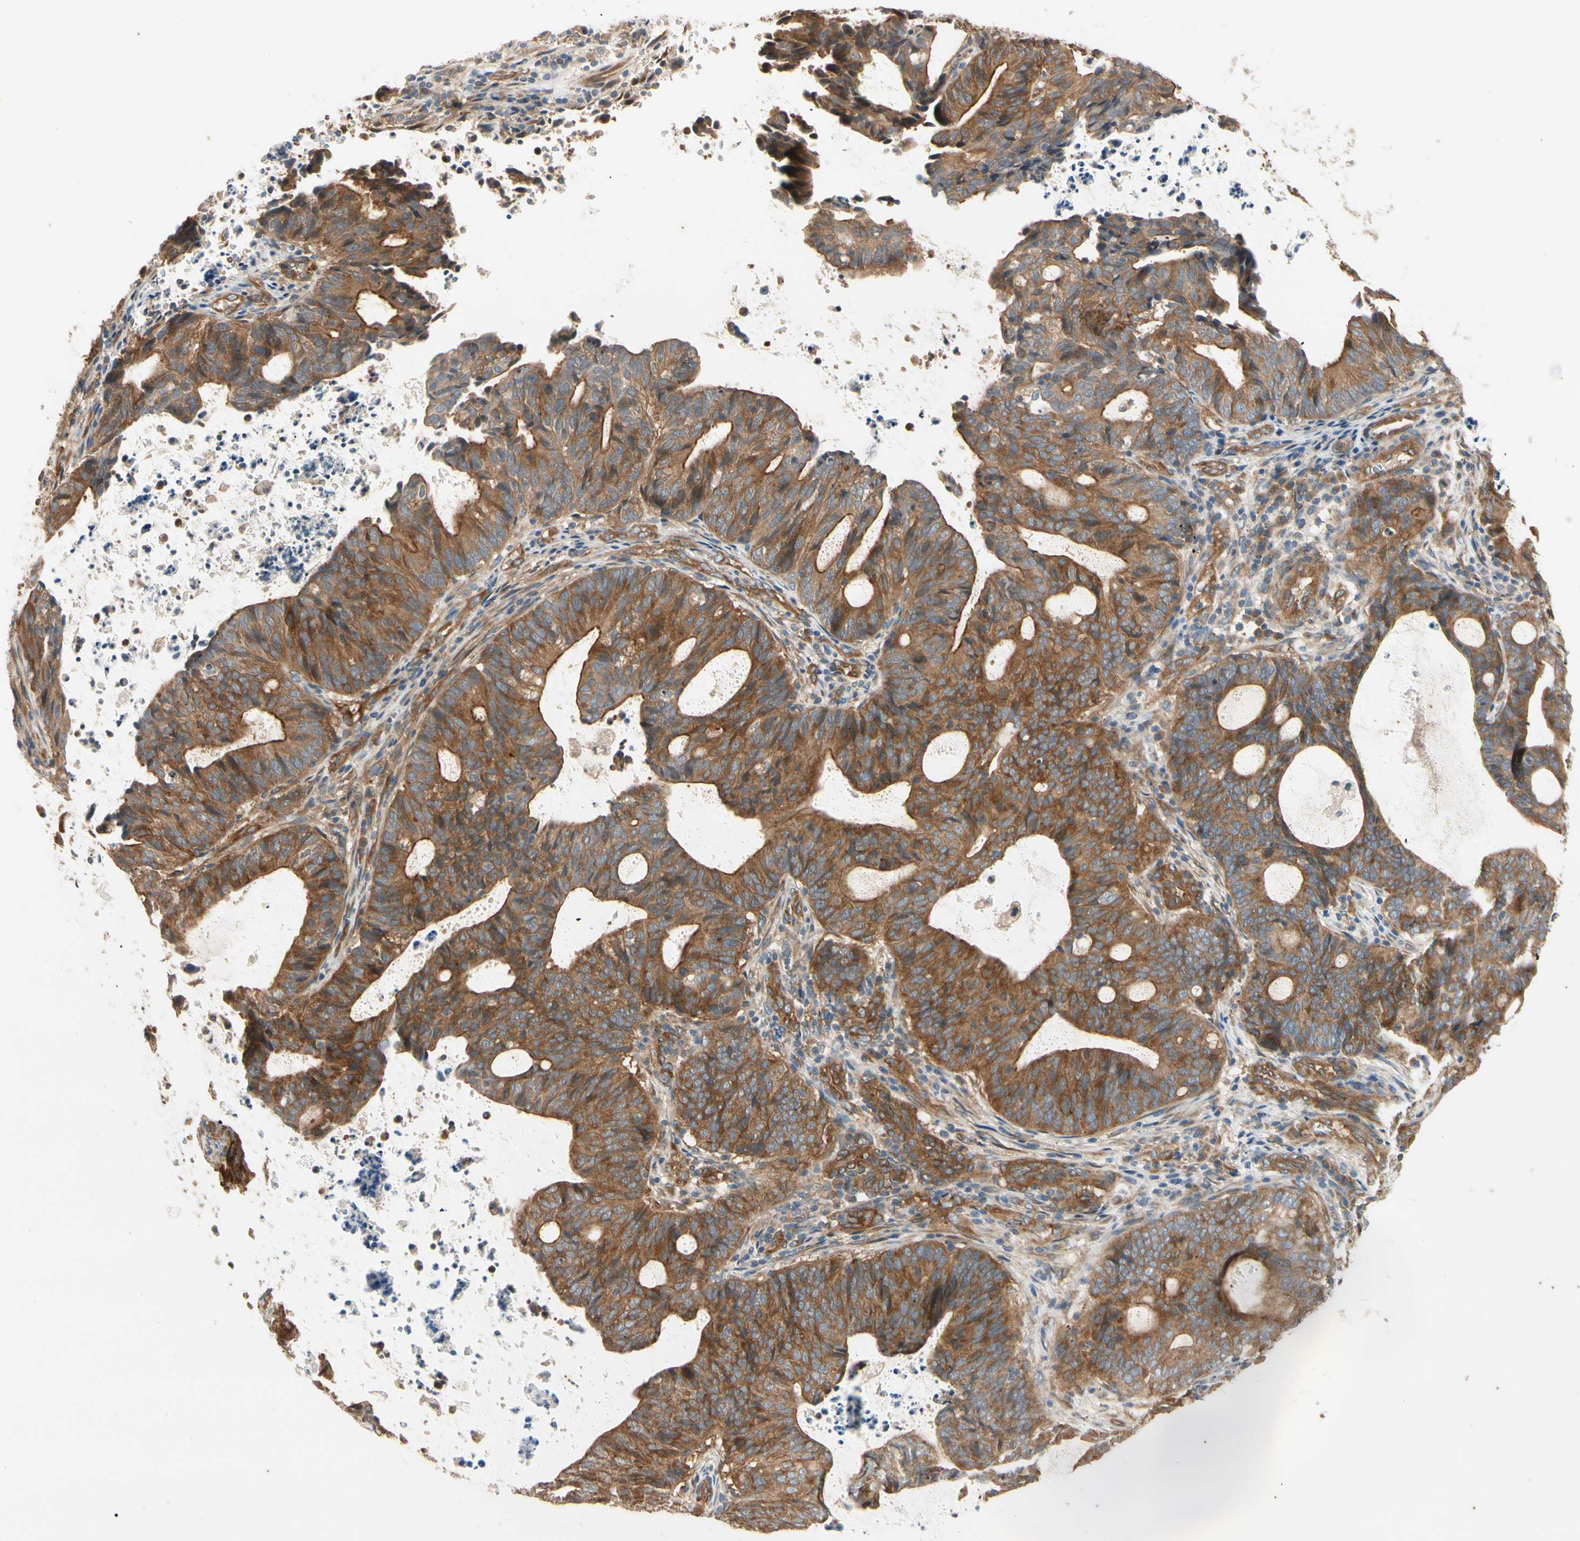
{"staining": {"intensity": "strong", "quantity": ">75%", "location": "cytoplasmic/membranous"}, "tissue": "endometrial cancer", "cell_type": "Tumor cells", "image_type": "cancer", "snomed": [{"axis": "morphology", "description": "Adenocarcinoma, NOS"}, {"axis": "topography", "description": "Uterus"}], "caption": "A photomicrograph of endometrial cancer stained for a protein shows strong cytoplasmic/membranous brown staining in tumor cells.", "gene": "ROCK2", "patient": {"sex": "female", "age": 83}}